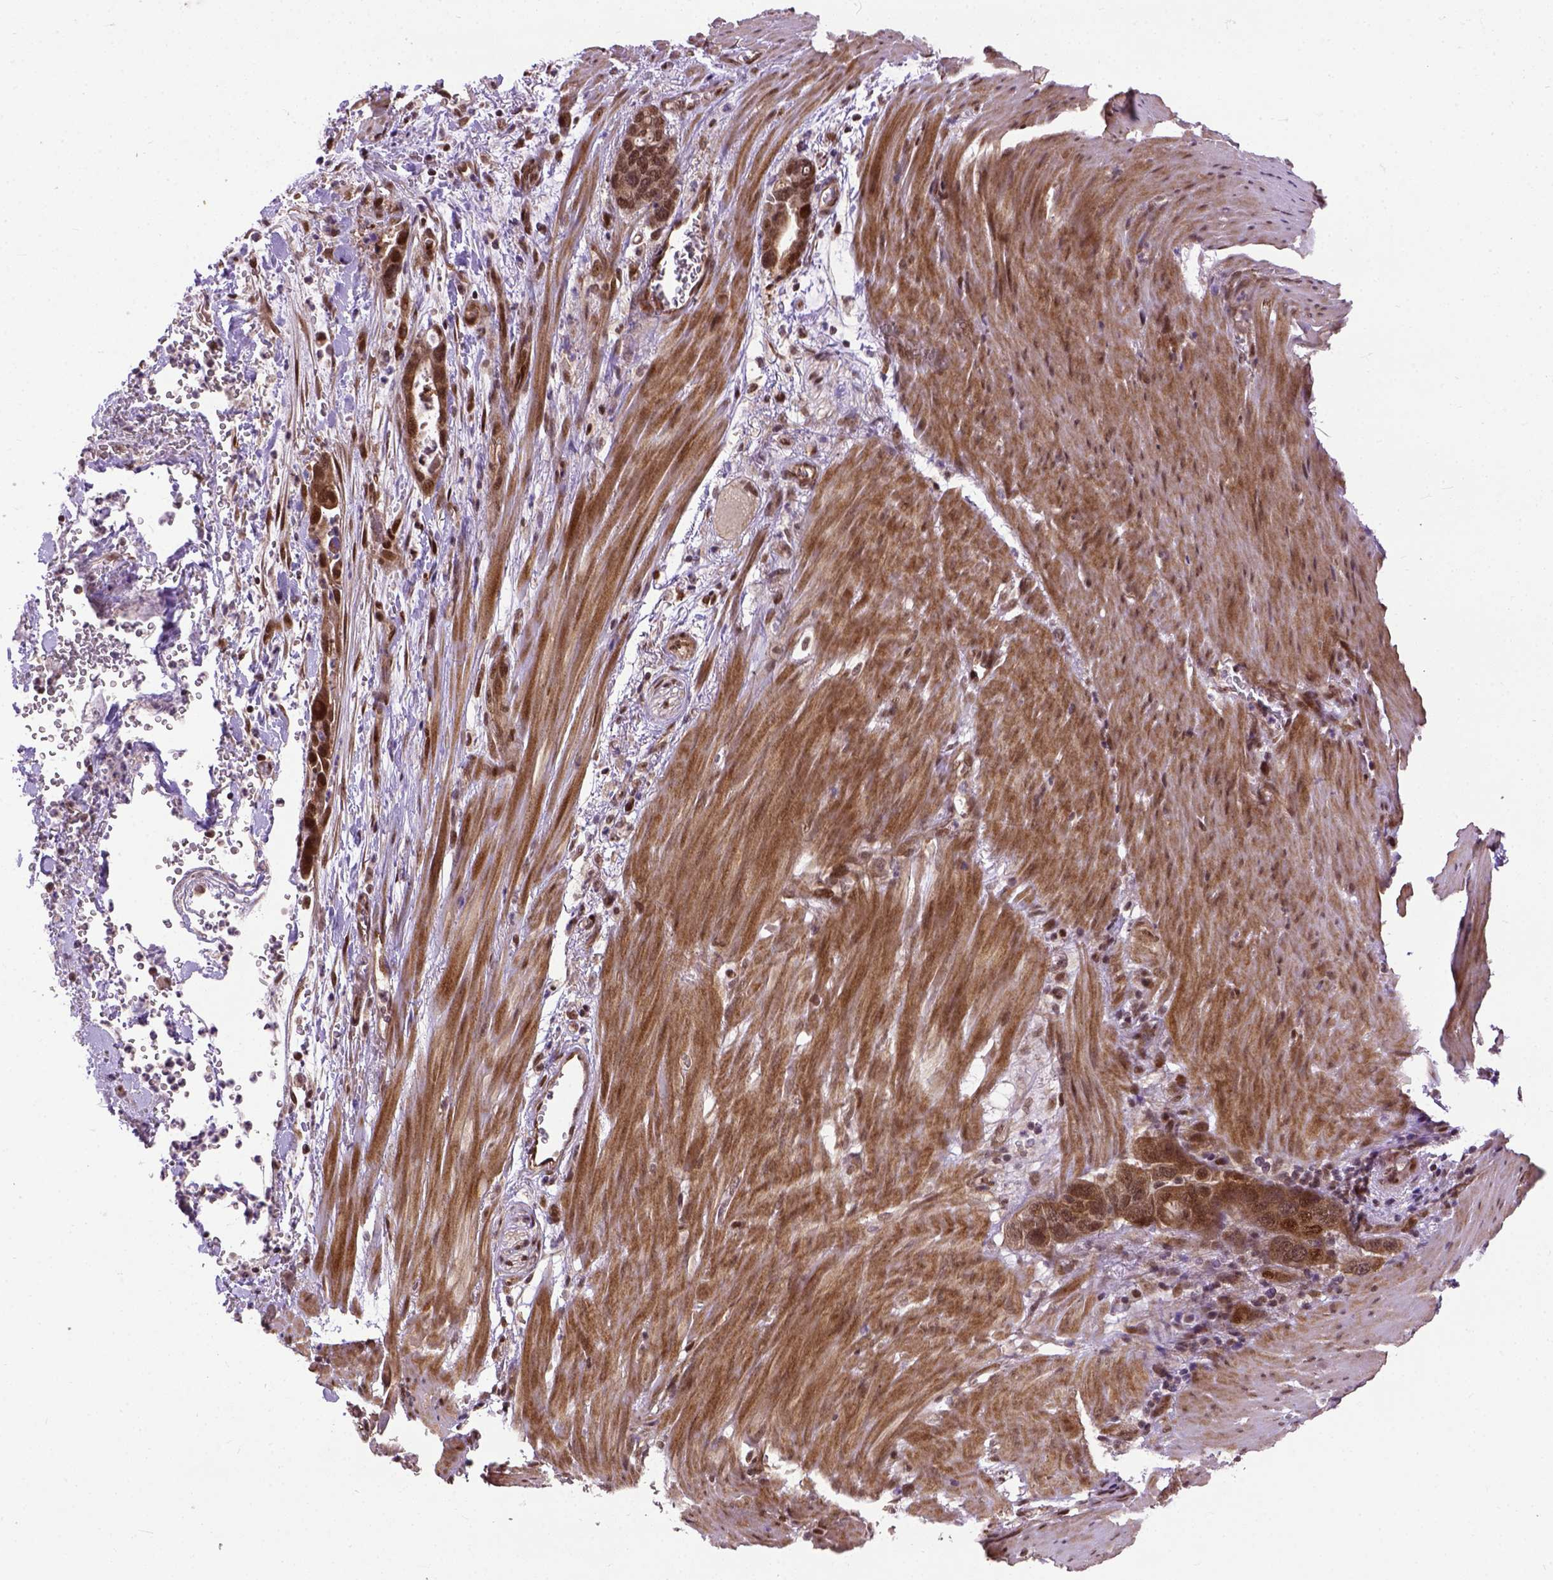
{"staining": {"intensity": "strong", "quantity": ">75%", "location": "nuclear"}, "tissue": "stomach cancer", "cell_type": "Tumor cells", "image_type": "cancer", "snomed": [{"axis": "morphology", "description": "Normal tissue, NOS"}, {"axis": "morphology", "description": "Adenocarcinoma, NOS"}, {"axis": "topography", "description": "Esophagus"}, {"axis": "topography", "description": "Stomach, upper"}], "caption": "Immunohistochemical staining of human stomach cancer demonstrates strong nuclear protein staining in approximately >75% of tumor cells.", "gene": "ZNF630", "patient": {"sex": "male", "age": 74}}